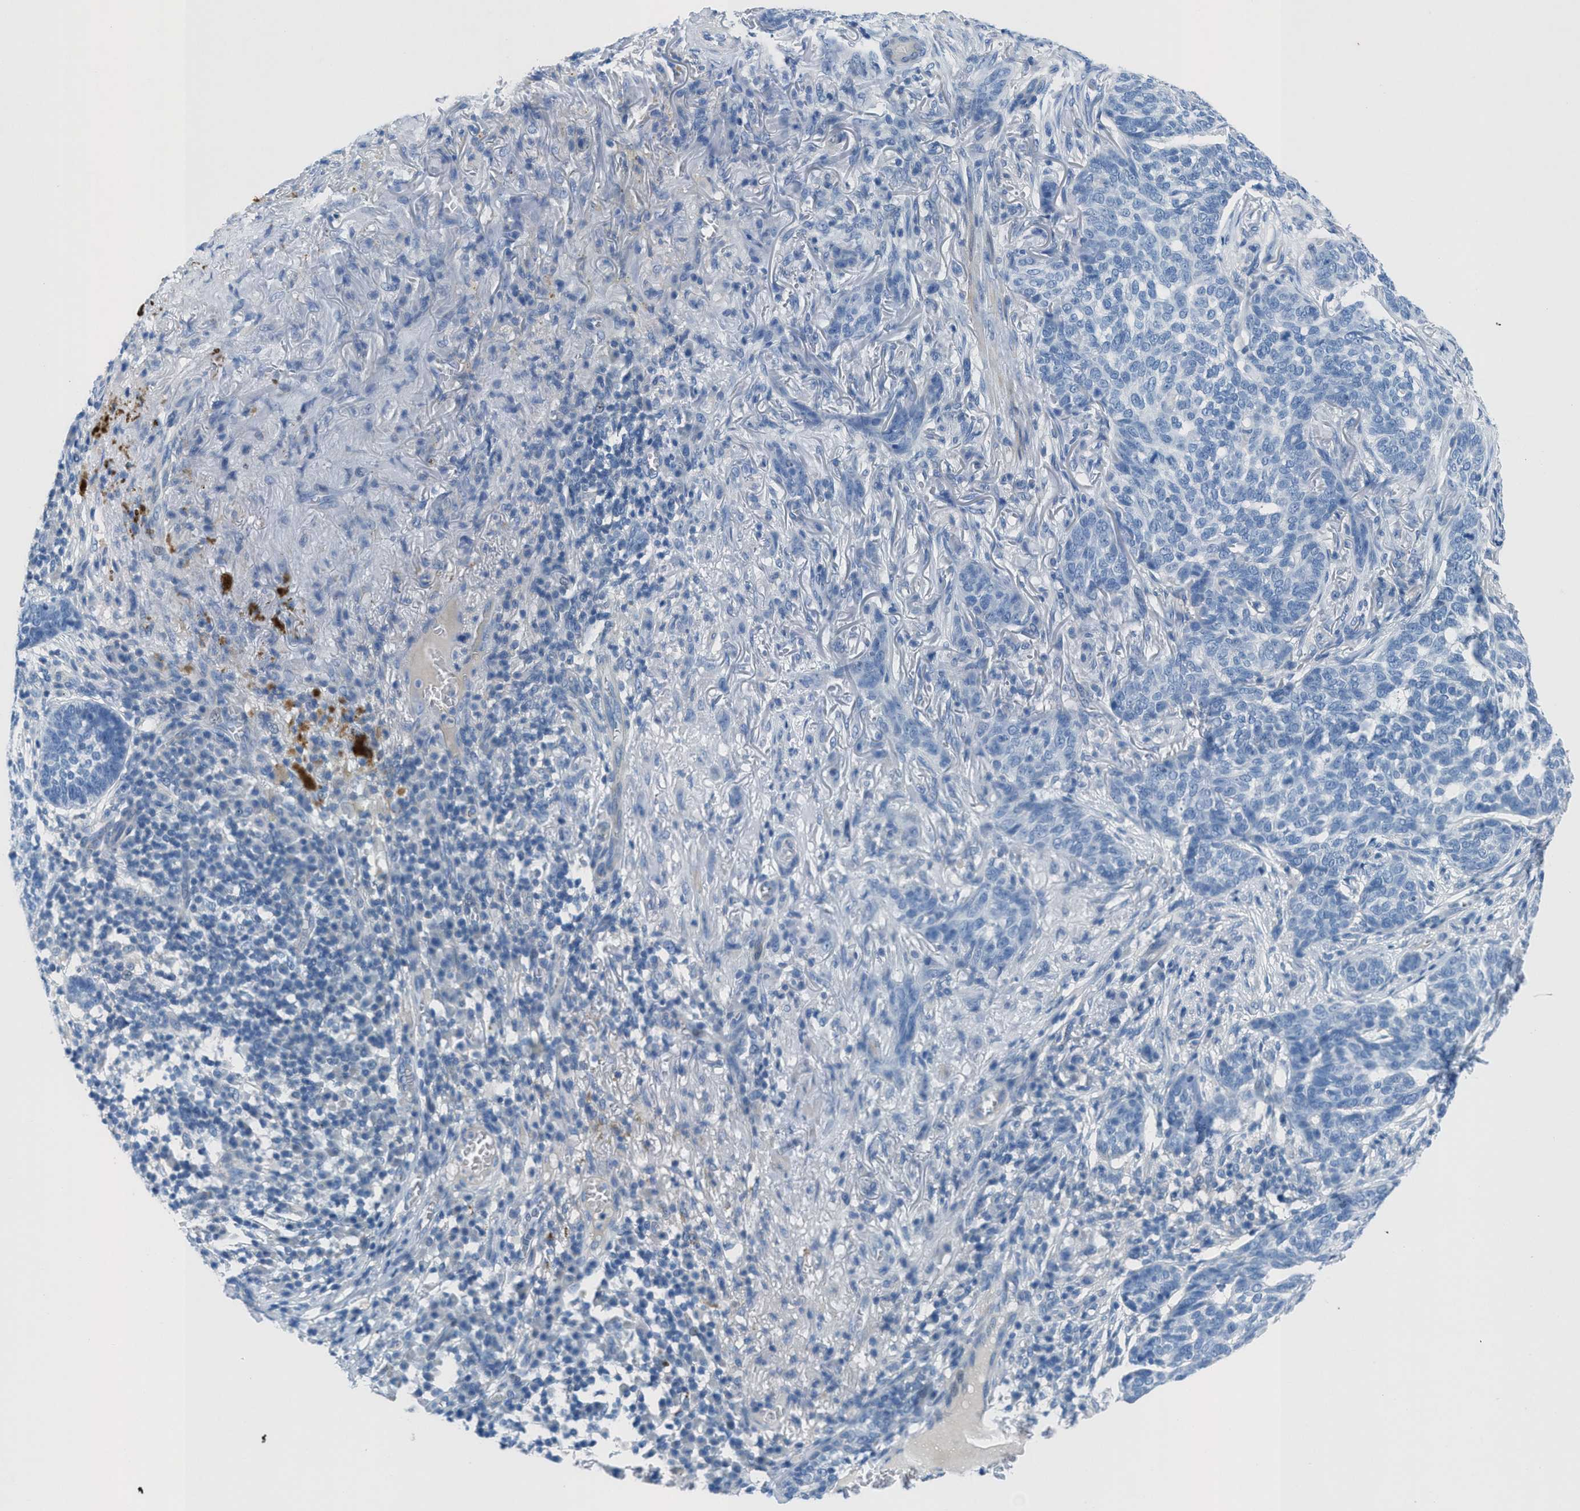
{"staining": {"intensity": "negative", "quantity": "none", "location": "none"}, "tissue": "skin cancer", "cell_type": "Tumor cells", "image_type": "cancer", "snomed": [{"axis": "morphology", "description": "Basal cell carcinoma"}, {"axis": "topography", "description": "Skin"}], "caption": "This is an immunohistochemistry image of skin basal cell carcinoma. There is no positivity in tumor cells.", "gene": "GALNT17", "patient": {"sex": "male", "age": 85}}